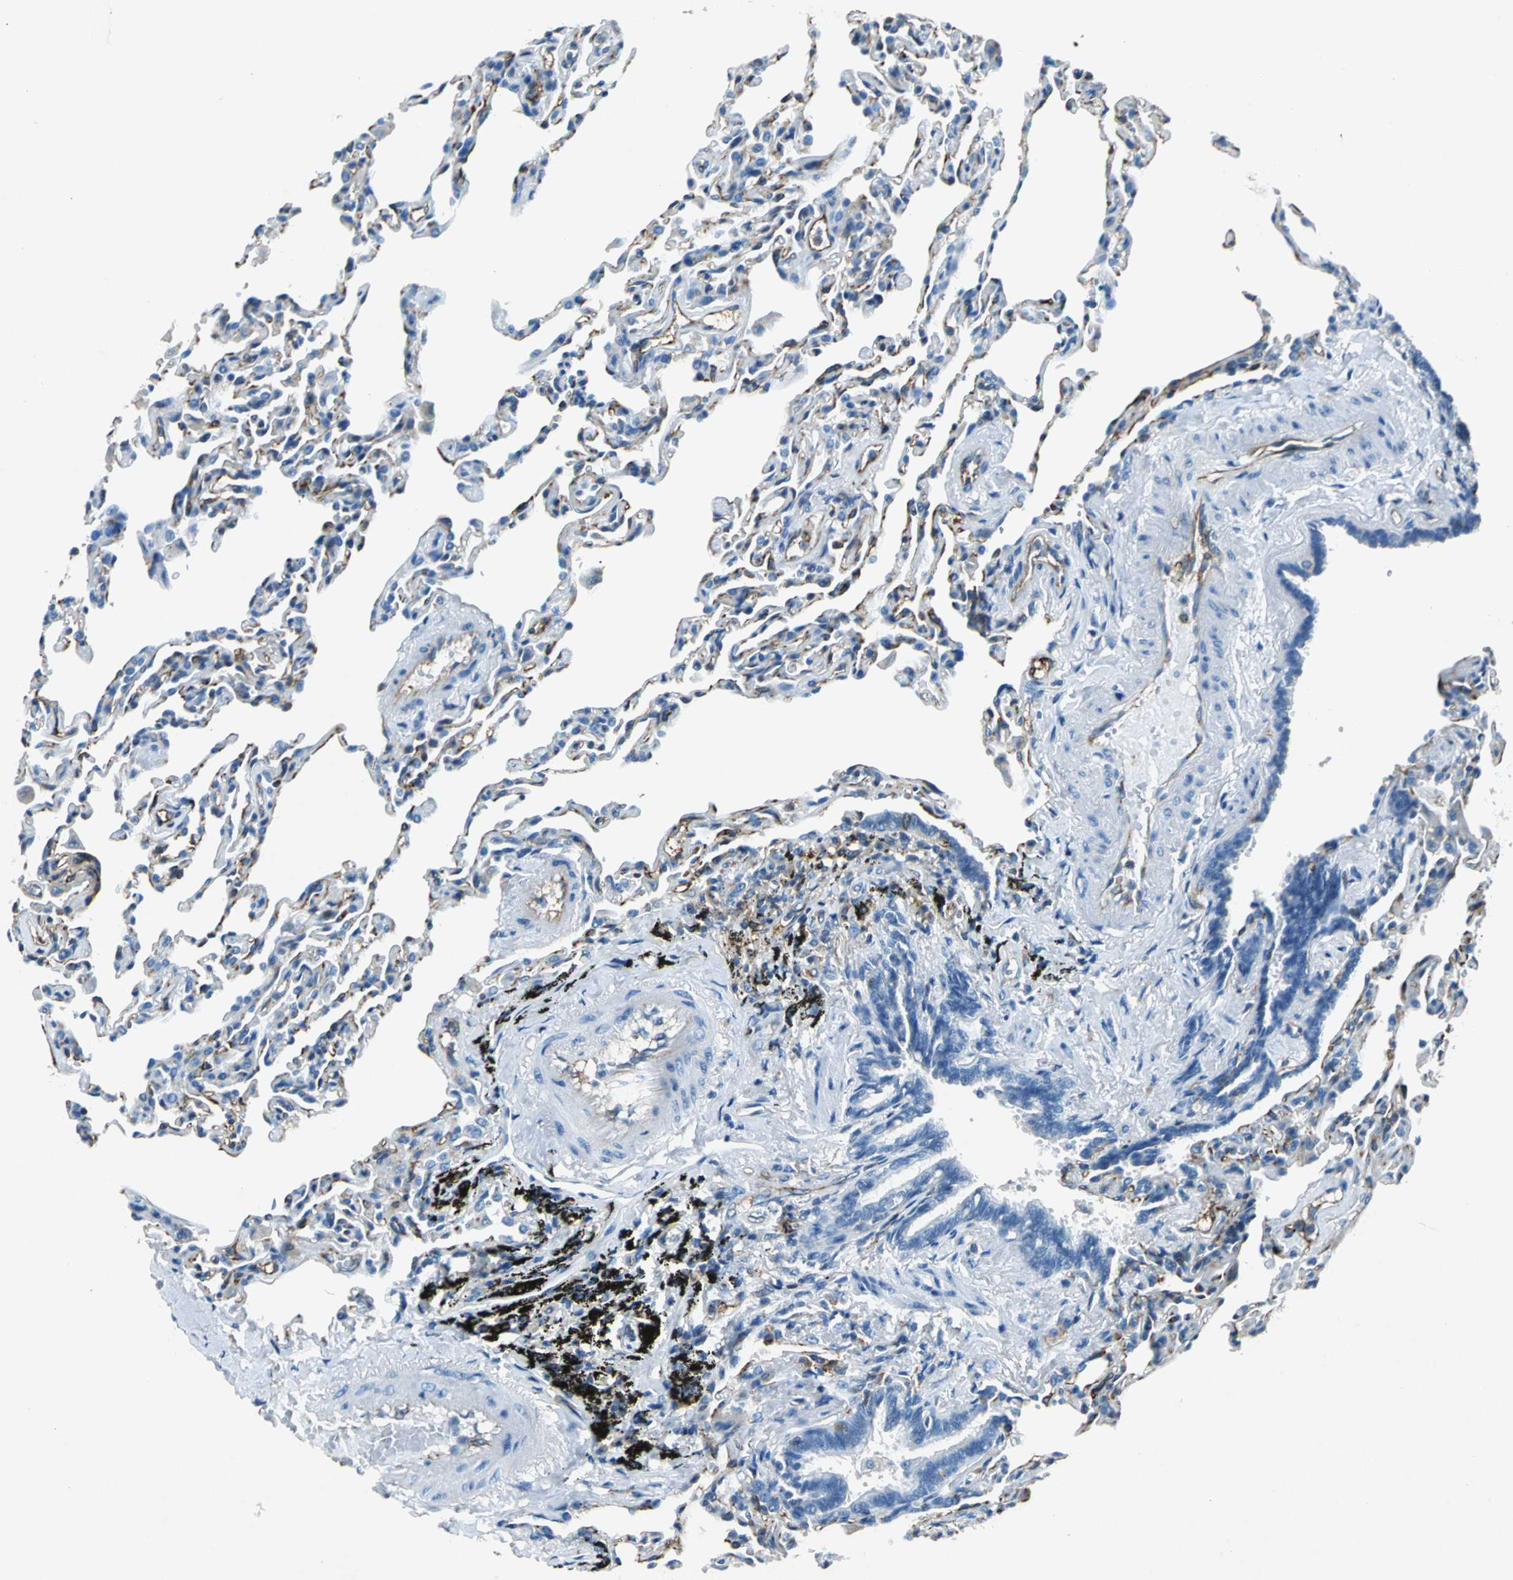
{"staining": {"intensity": "negative", "quantity": "none", "location": "none"}, "tissue": "bronchus", "cell_type": "Respiratory epithelial cells", "image_type": "normal", "snomed": [{"axis": "morphology", "description": "Normal tissue, NOS"}, {"axis": "topography", "description": "Lung"}], "caption": "A high-resolution histopathology image shows immunohistochemistry staining of normal bronchus, which displays no significant positivity in respiratory epithelial cells.", "gene": "RPS13", "patient": {"sex": "male", "age": 64}}